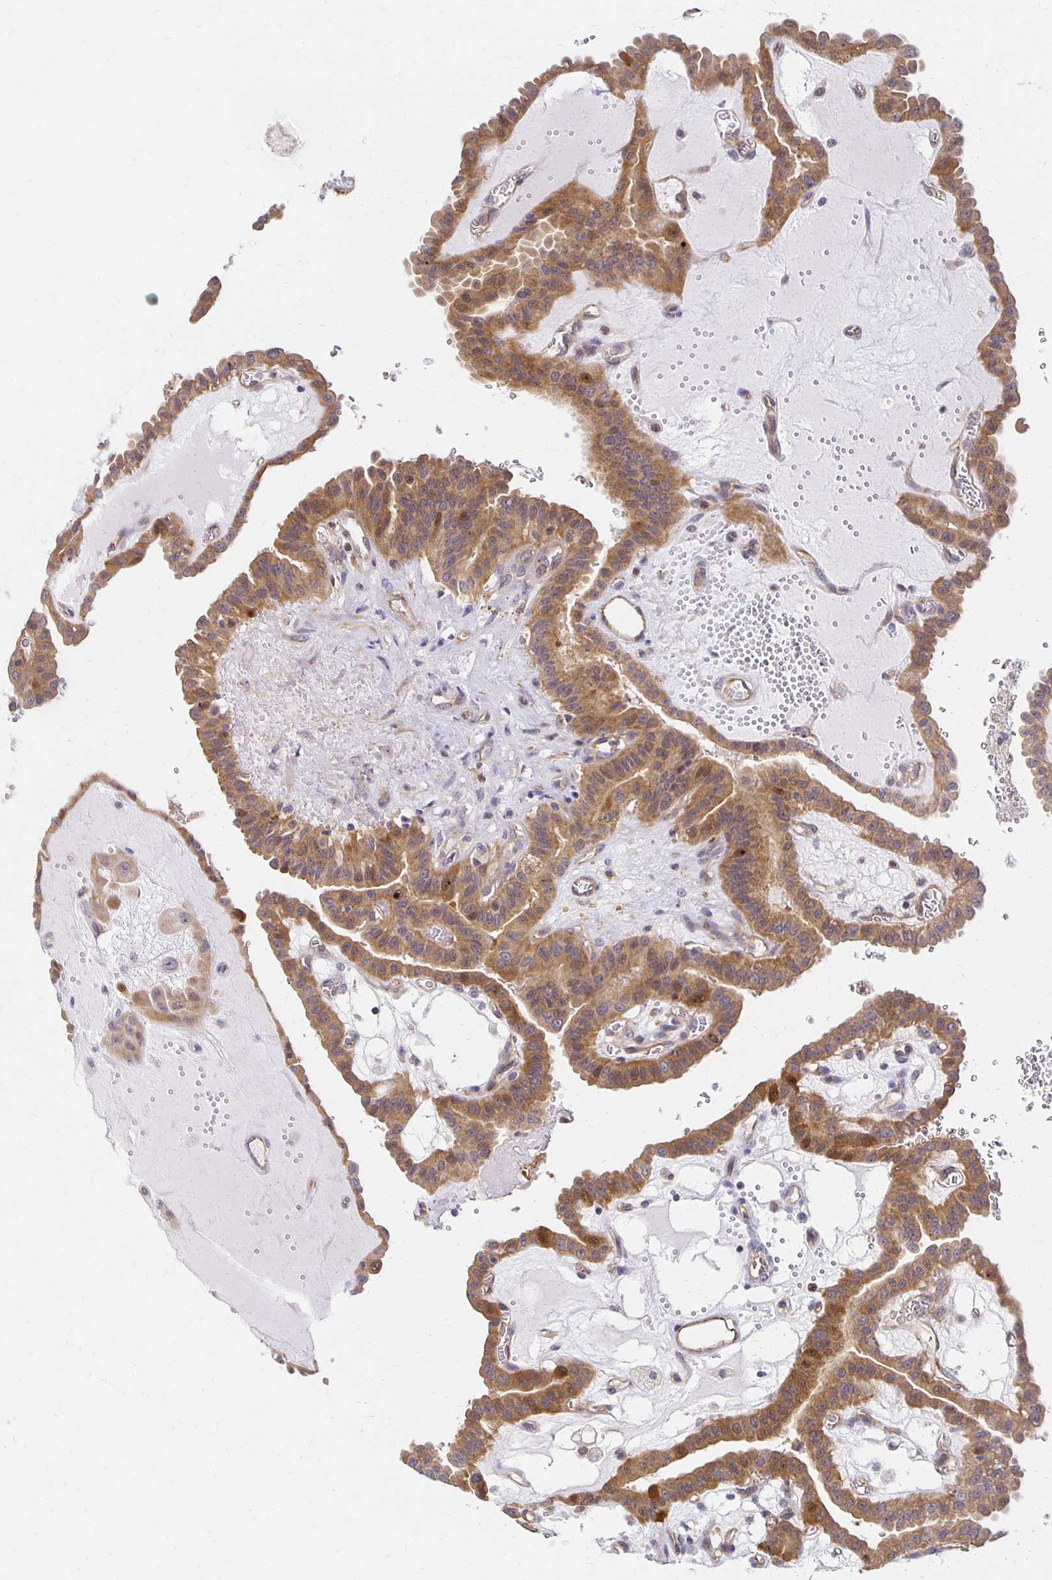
{"staining": {"intensity": "moderate", "quantity": "25%-75%", "location": "cytoplasmic/membranous"}, "tissue": "thyroid cancer", "cell_type": "Tumor cells", "image_type": "cancer", "snomed": [{"axis": "morphology", "description": "Papillary adenocarcinoma, NOS"}, {"axis": "topography", "description": "Thyroid gland"}], "caption": "This histopathology image demonstrates immunohistochemistry (IHC) staining of human thyroid papillary adenocarcinoma, with medium moderate cytoplasmic/membranous staining in approximately 25%-75% of tumor cells.", "gene": "SORL1", "patient": {"sex": "male", "age": 87}}